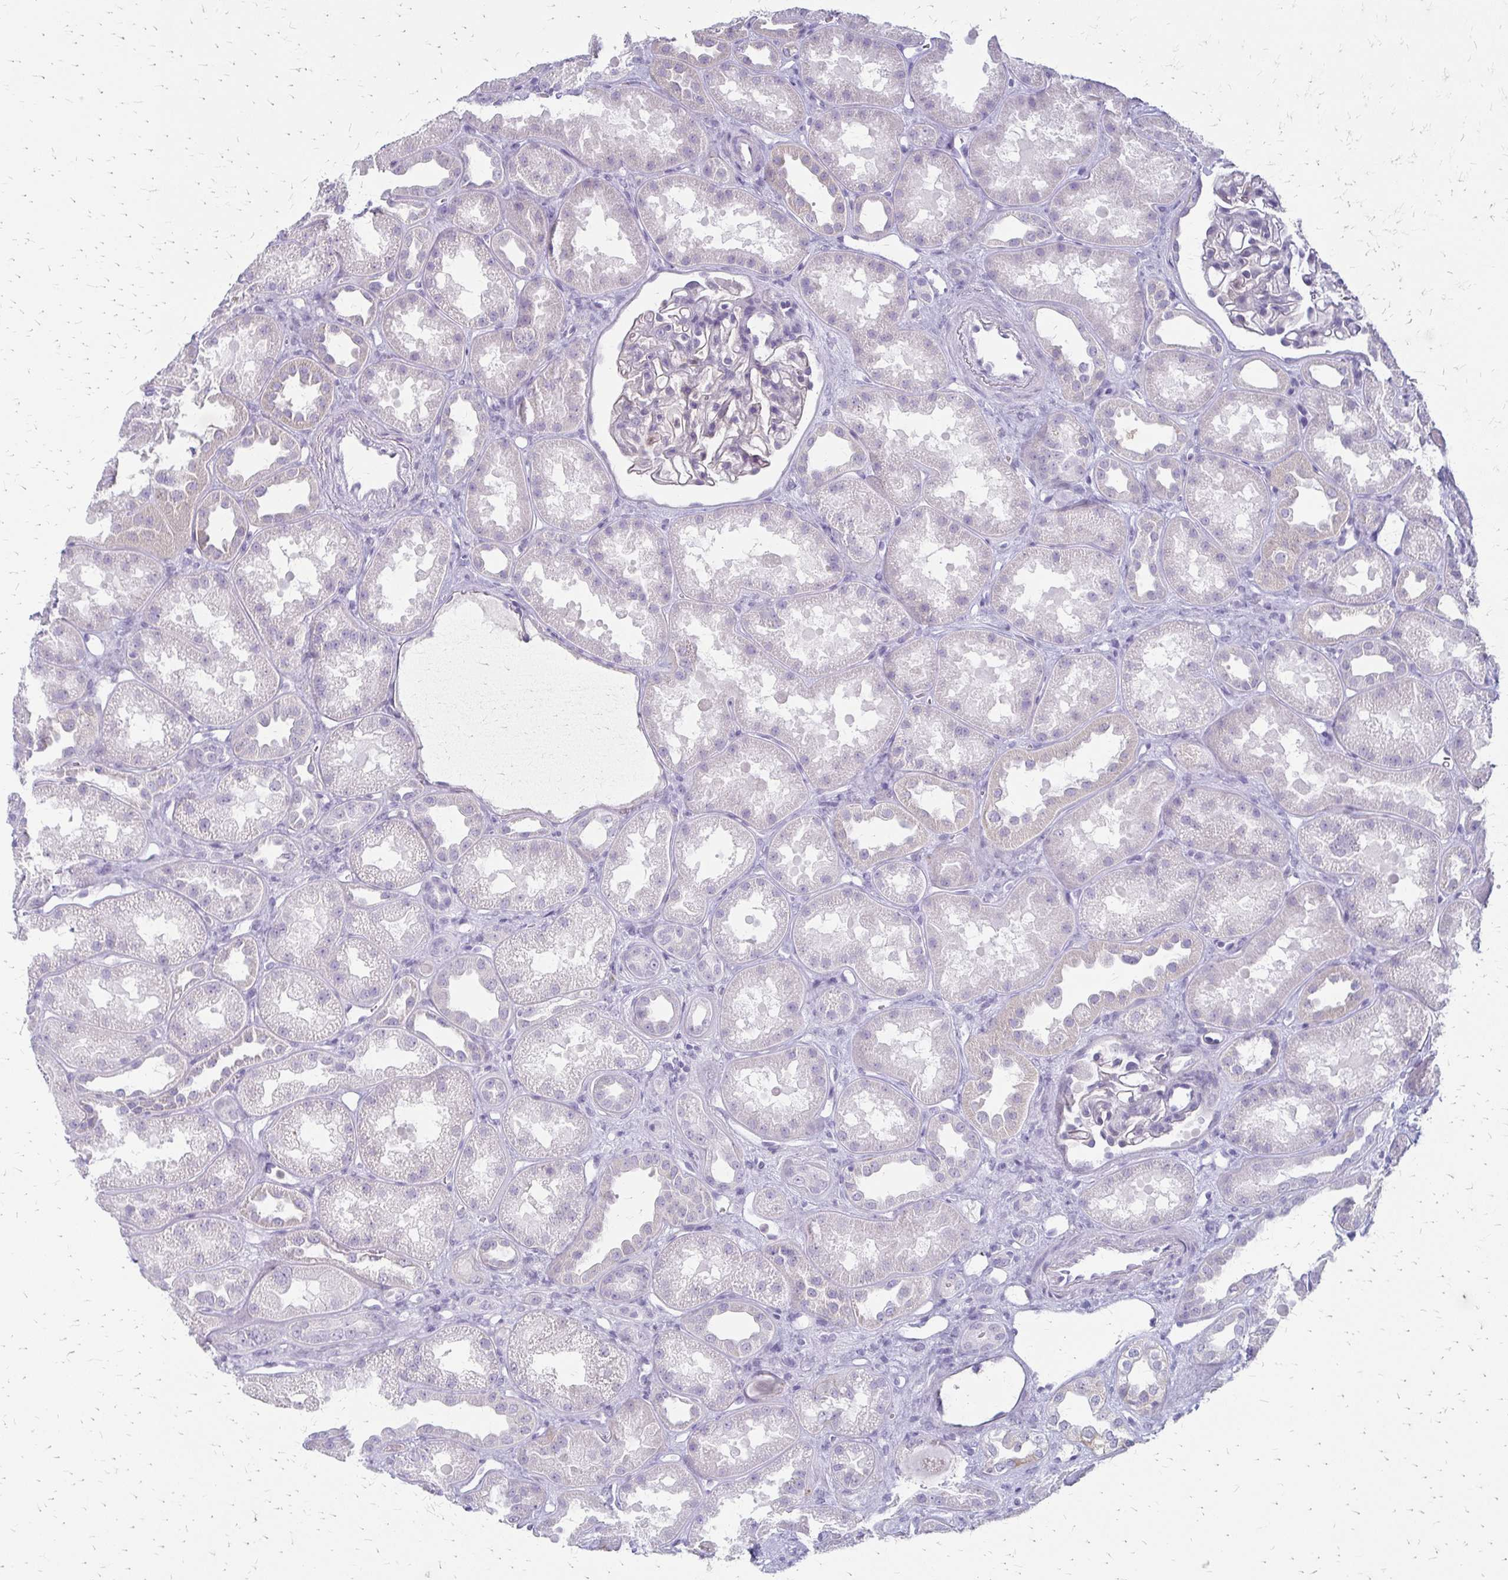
{"staining": {"intensity": "negative", "quantity": "none", "location": "none"}, "tissue": "kidney", "cell_type": "Cells in glomeruli", "image_type": "normal", "snomed": [{"axis": "morphology", "description": "Normal tissue, NOS"}, {"axis": "topography", "description": "Kidney"}], "caption": "Kidney was stained to show a protein in brown. There is no significant staining in cells in glomeruli. (Brightfield microscopy of DAB immunohistochemistry (IHC) at high magnification).", "gene": "ACP5", "patient": {"sex": "male", "age": 61}}